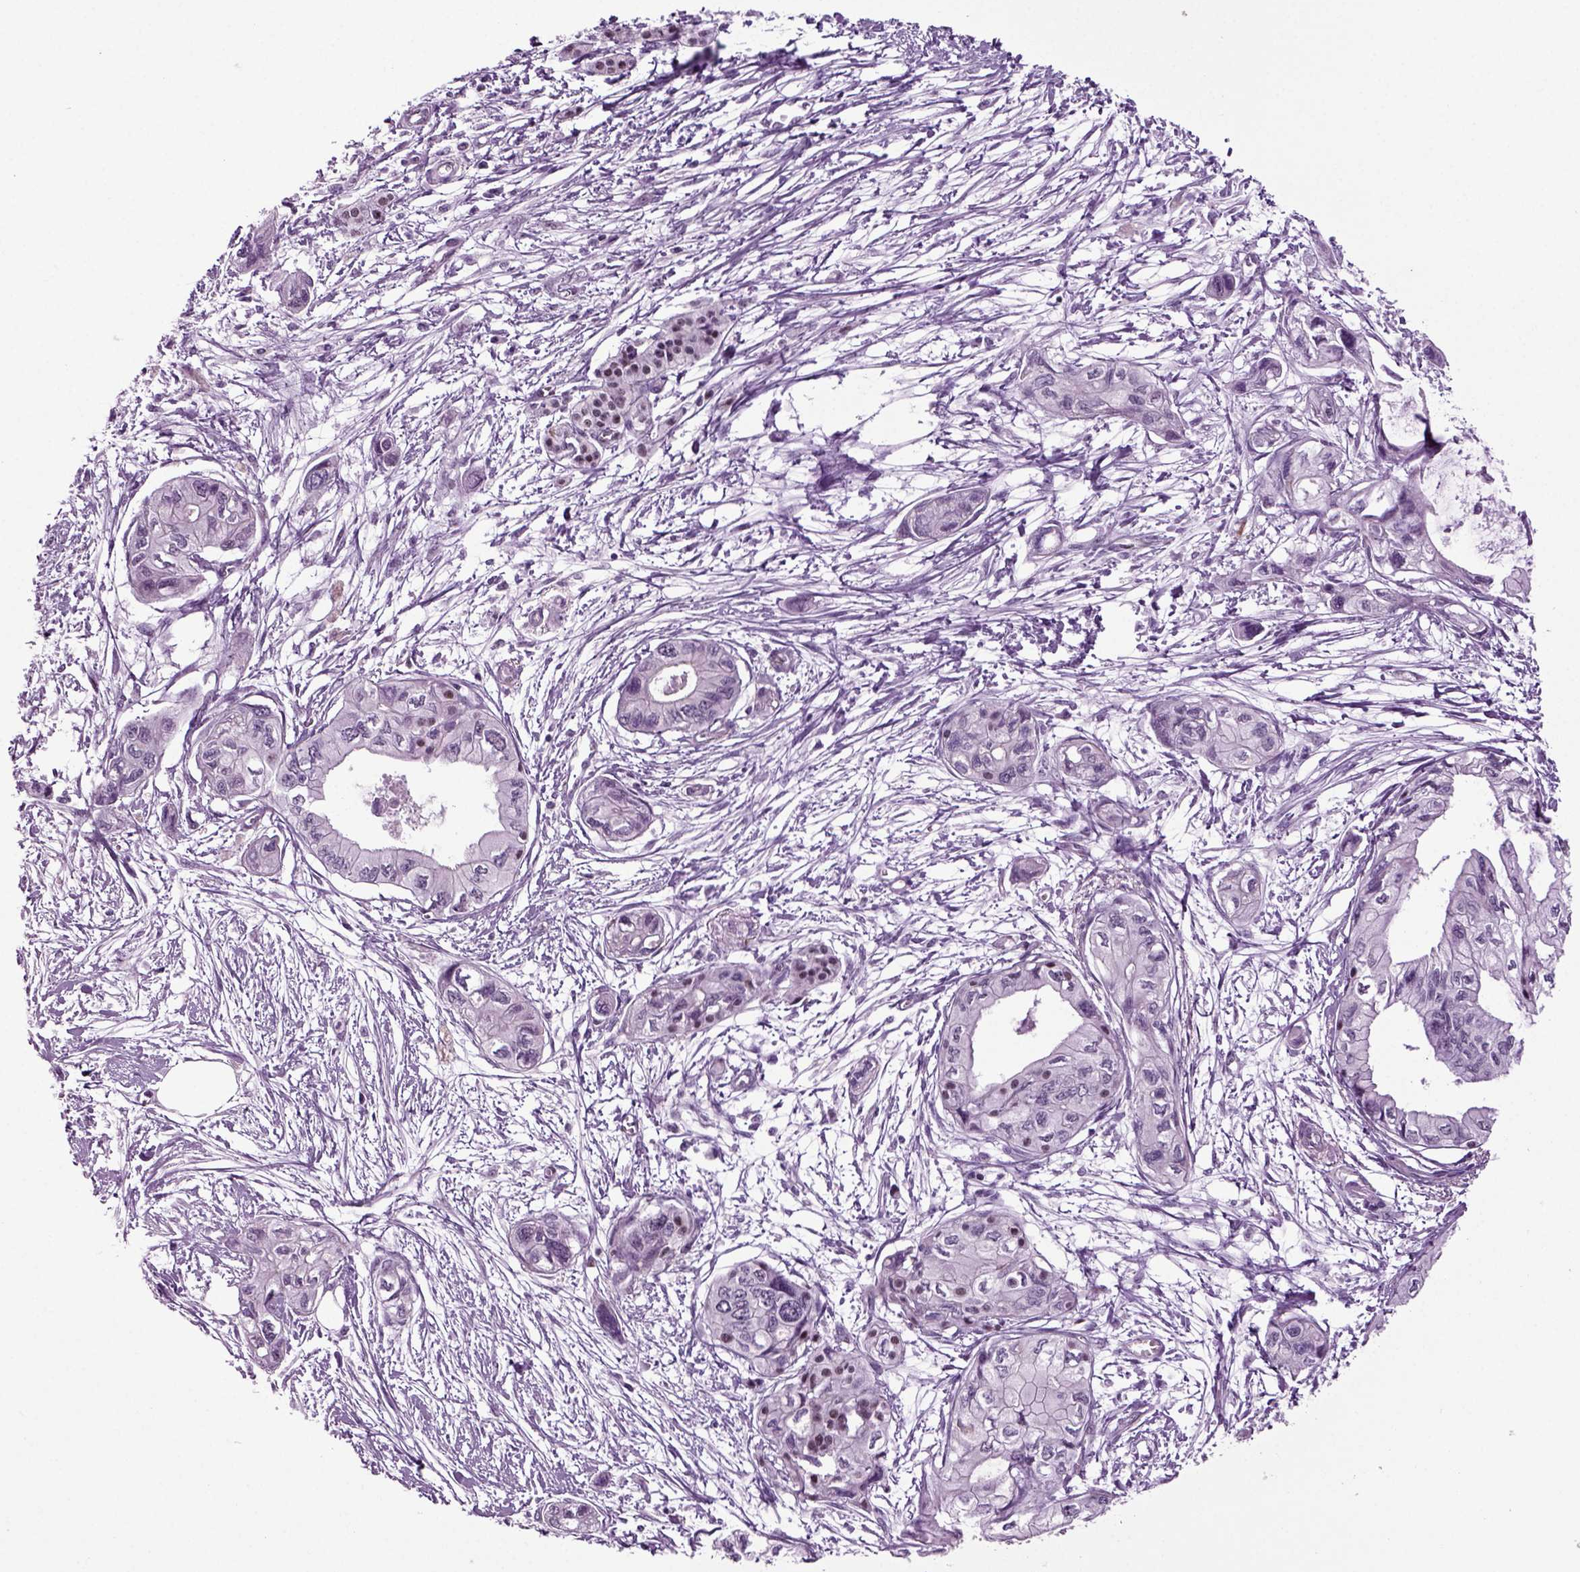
{"staining": {"intensity": "negative", "quantity": "none", "location": "none"}, "tissue": "pancreatic cancer", "cell_type": "Tumor cells", "image_type": "cancer", "snomed": [{"axis": "morphology", "description": "Adenocarcinoma, NOS"}, {"axis": "topography", "description": "Pancreas"}], "caption": "The IHC micrograph has no significant expression in tumor cells of adenocarcinoma (pancreatic) tissue. The staining is performed using DAB (3,3'-diaminobenzidine) brown chromogen with nuclei counter-stained in using hematoxylin.", "gene": "RFX3", "patient": {"sex": "female", "age": 76}}